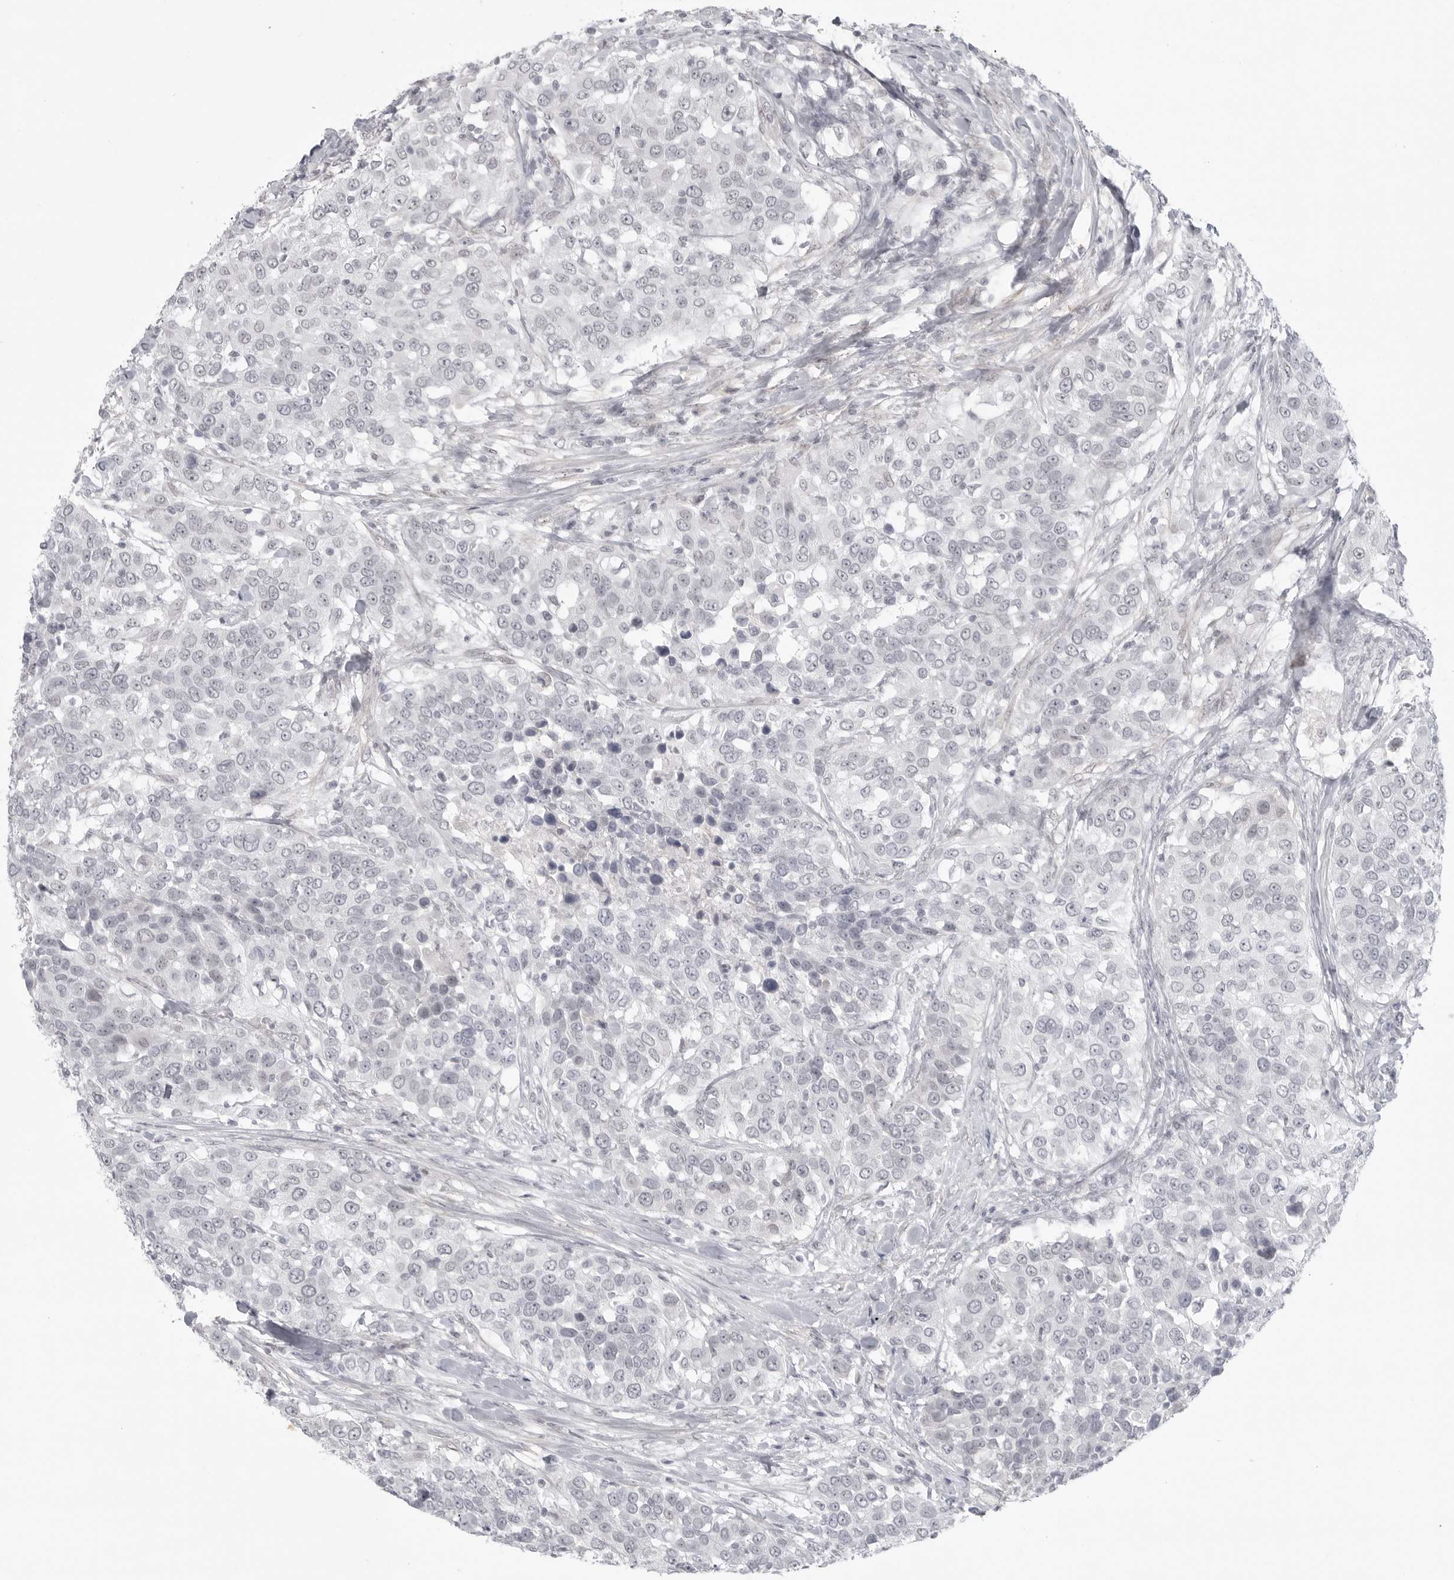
{"staining": {"intensity": "negative", "quantity": "none", "location": "none"}, "tissue": "urothelial cancer", "cell_type": "Tumor cells", "image_type": "cancer", "snomed": [{"axis": "morphology", "description": "Urothelial carcinoma, High grade"}, {"axis": "topography", "description": "Urinary bladder"}], "caption": "A micrograph of human urothelial carcinoma (high-grade) is negative for staining in tumor cells.", "gene": "TCTN3", "patient": {"sex": "female", "age": 80}}